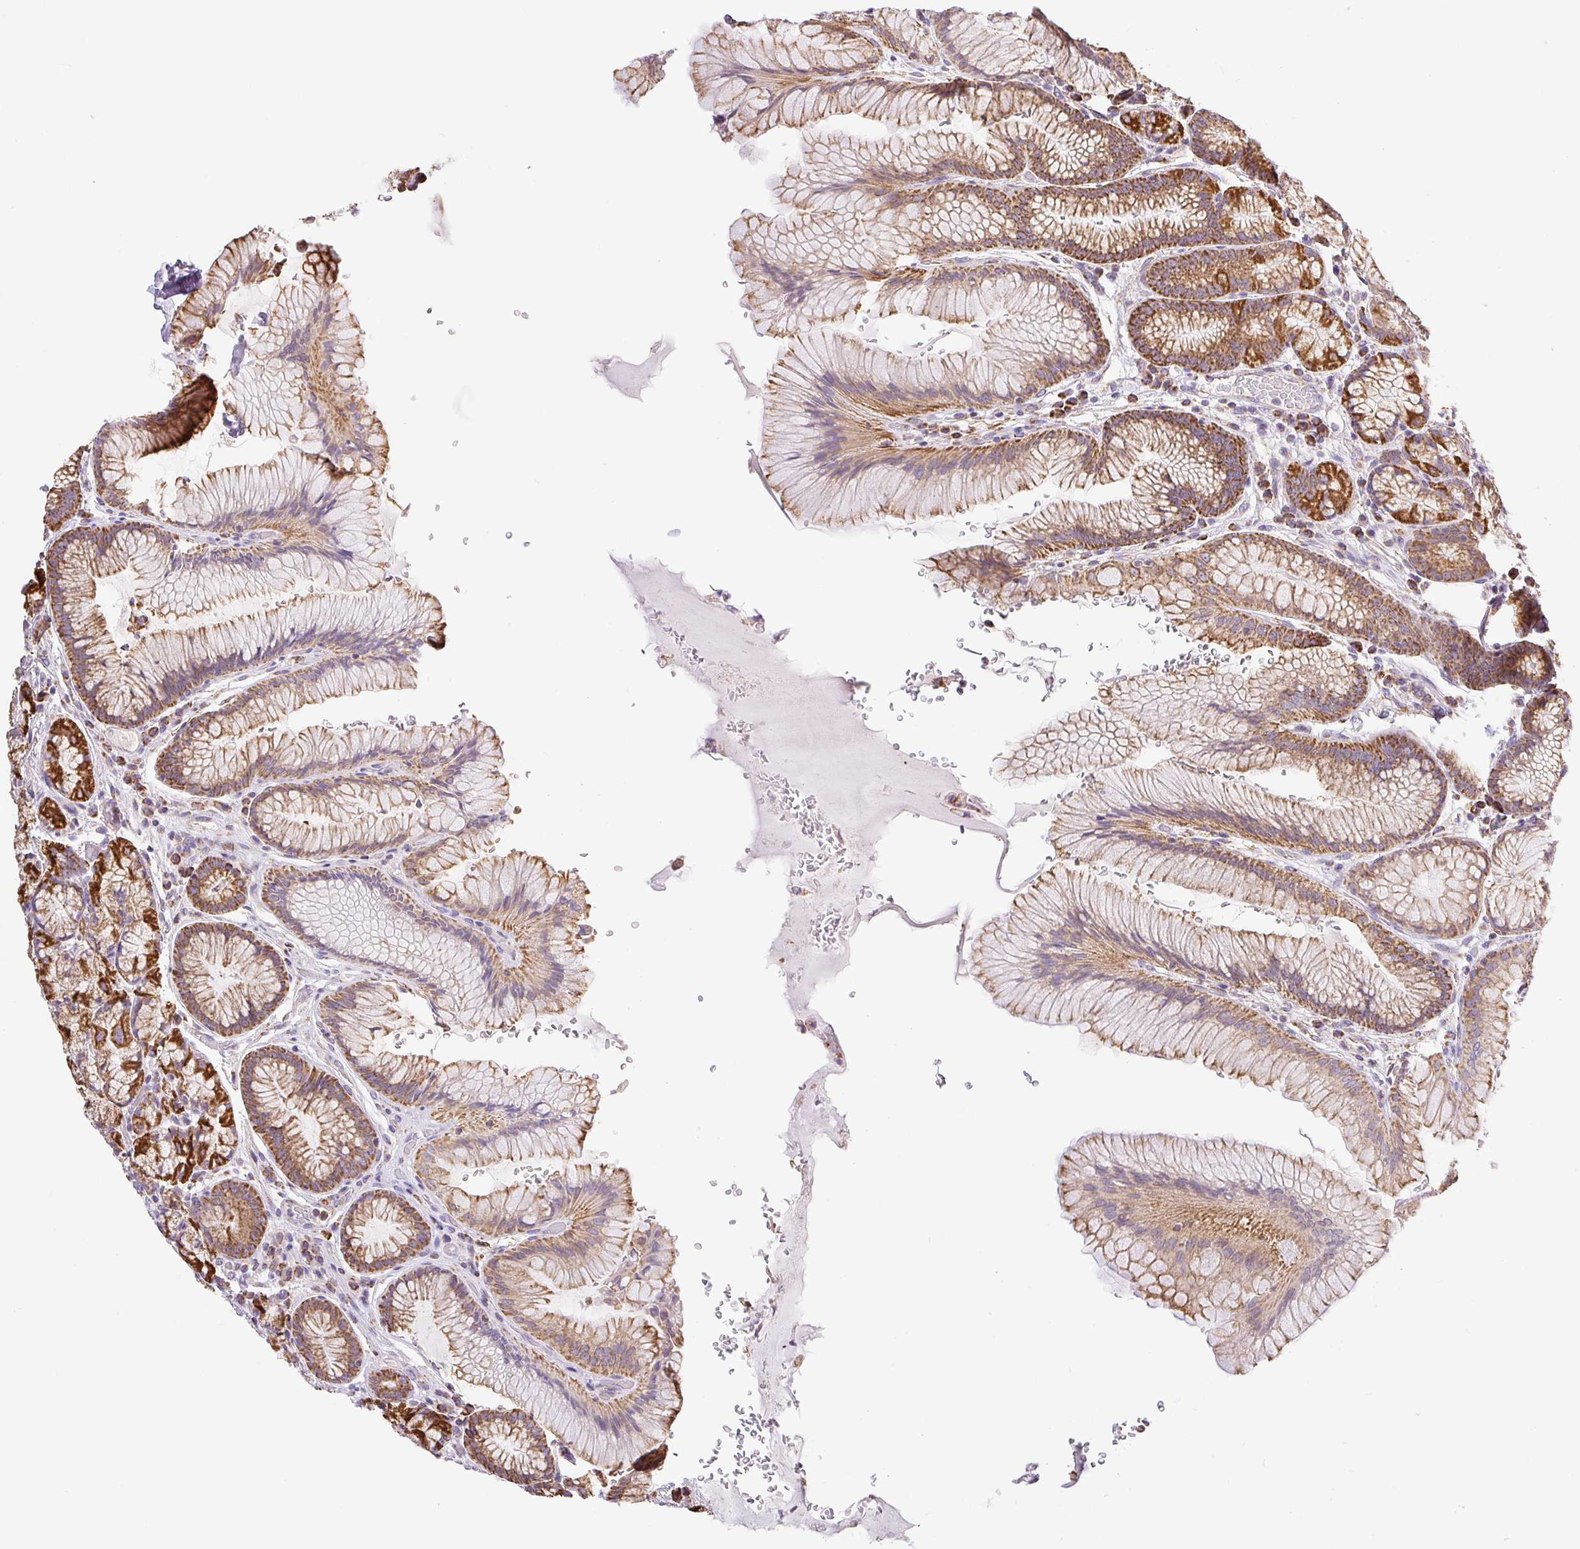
{"staining": {"intensity": "strong", "quantity": ">75%", "location": "cytoplasmic/membranous"}, "tissue": "stomach", "cell_type": "Glandular cells", "image_type": "normal", "snomed": [{"axis": "morphology", "description": "Normal tissue, NOS"}, {"axis": "topography", "description": "Stomach"}], "caption": "Protein staining by immunohistochemistry exhibits strong cytoplasmic/membranous staining in about >75% of glandular cells in normal stomach.", "gene": "DAAM2", "patient": {"sex": "male", "age": 63}}